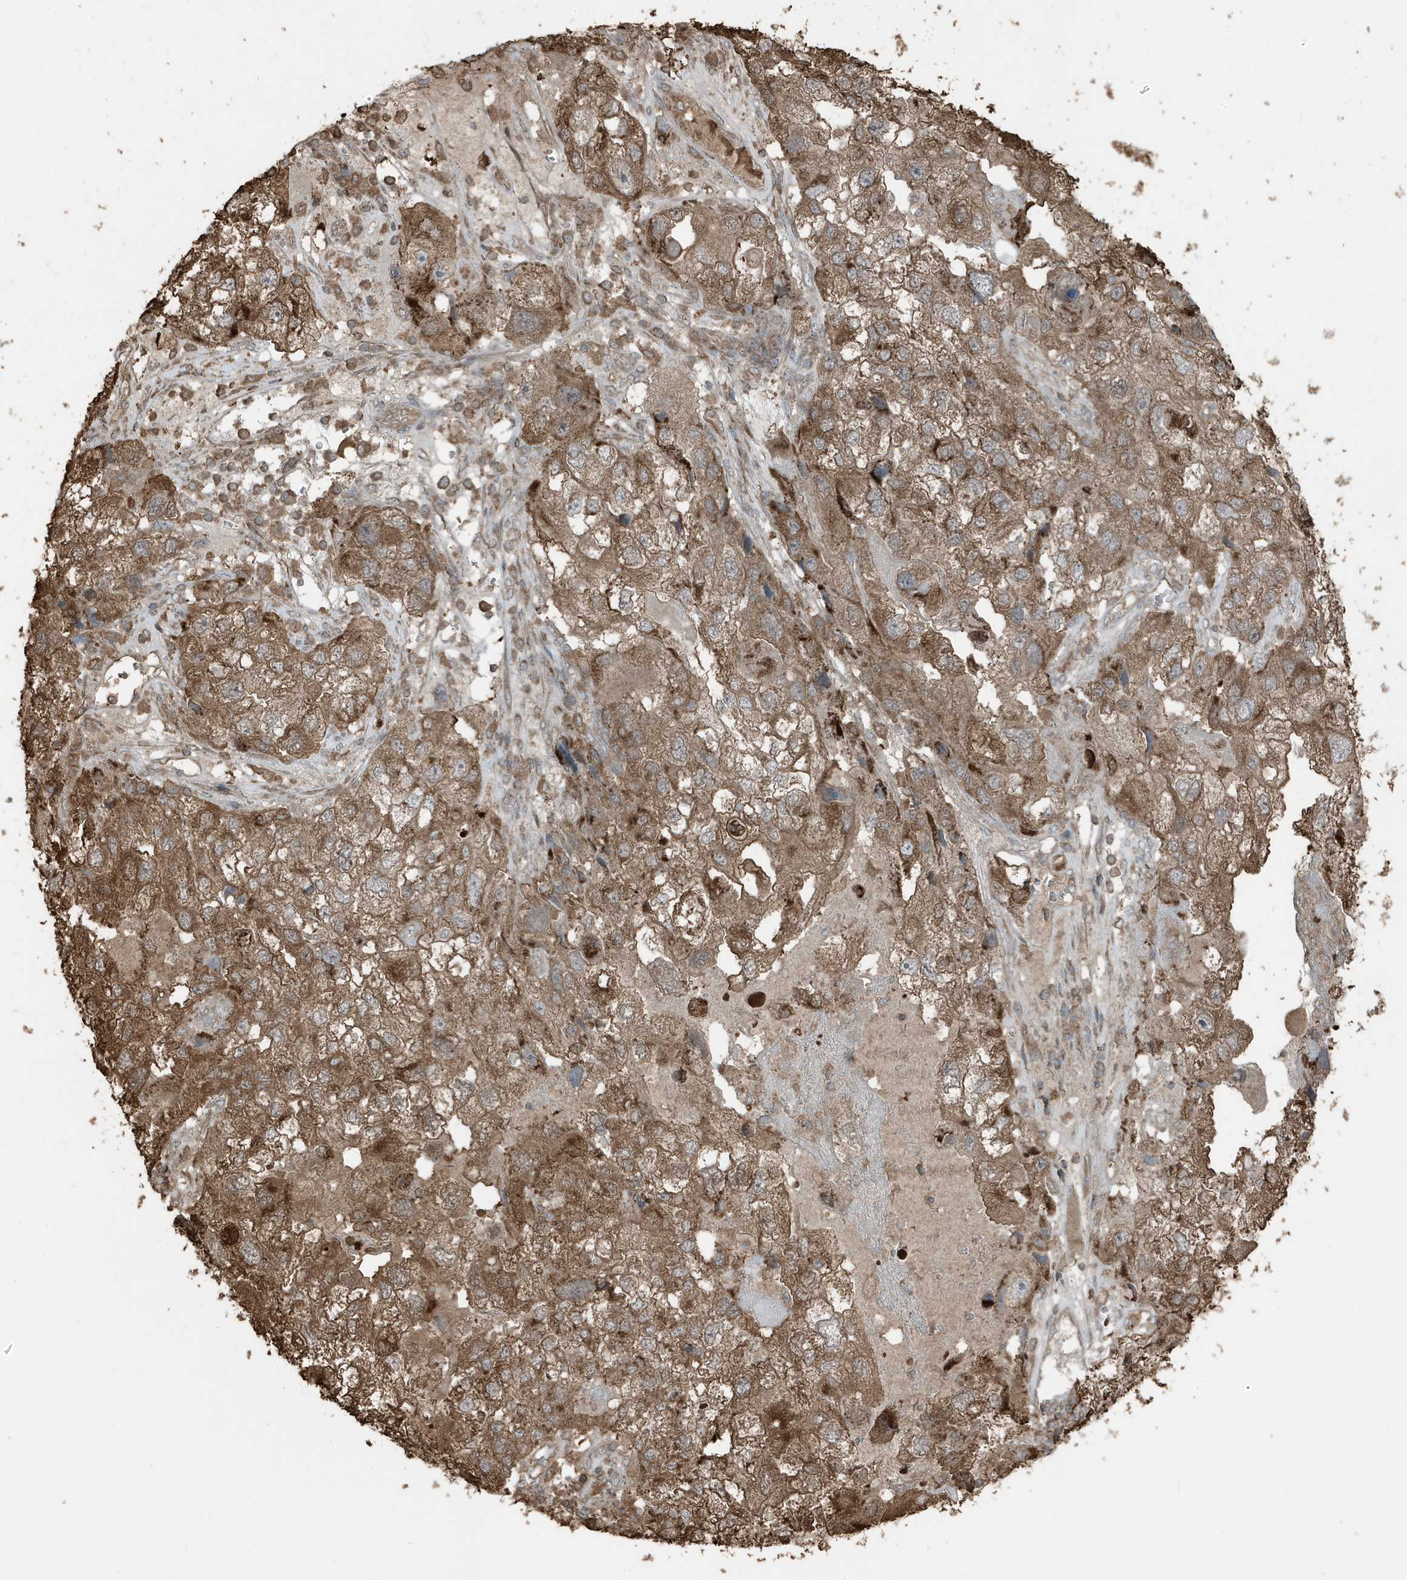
{"staining": {"intensity": "moderate", "quantity": ">75%", "location": "cytoplasmic/membranous"}, "tissue": "endometrial cancer", "cell_type": "Tumor cells", "image_type": "cancer", "snomed": [{"axis": "morphology", "description": "Adenocarcinoma, NOS"}, {"axis": "topography", "description": "Endometrium"}], "caption": "Protein expression analysis of human endometrial cancer reveals moderate cytoplasmic/membranous expression in approximately >75% of tumor cells.", "gene": "AZI2", "patient": {"sex": "female", "age": 49}}